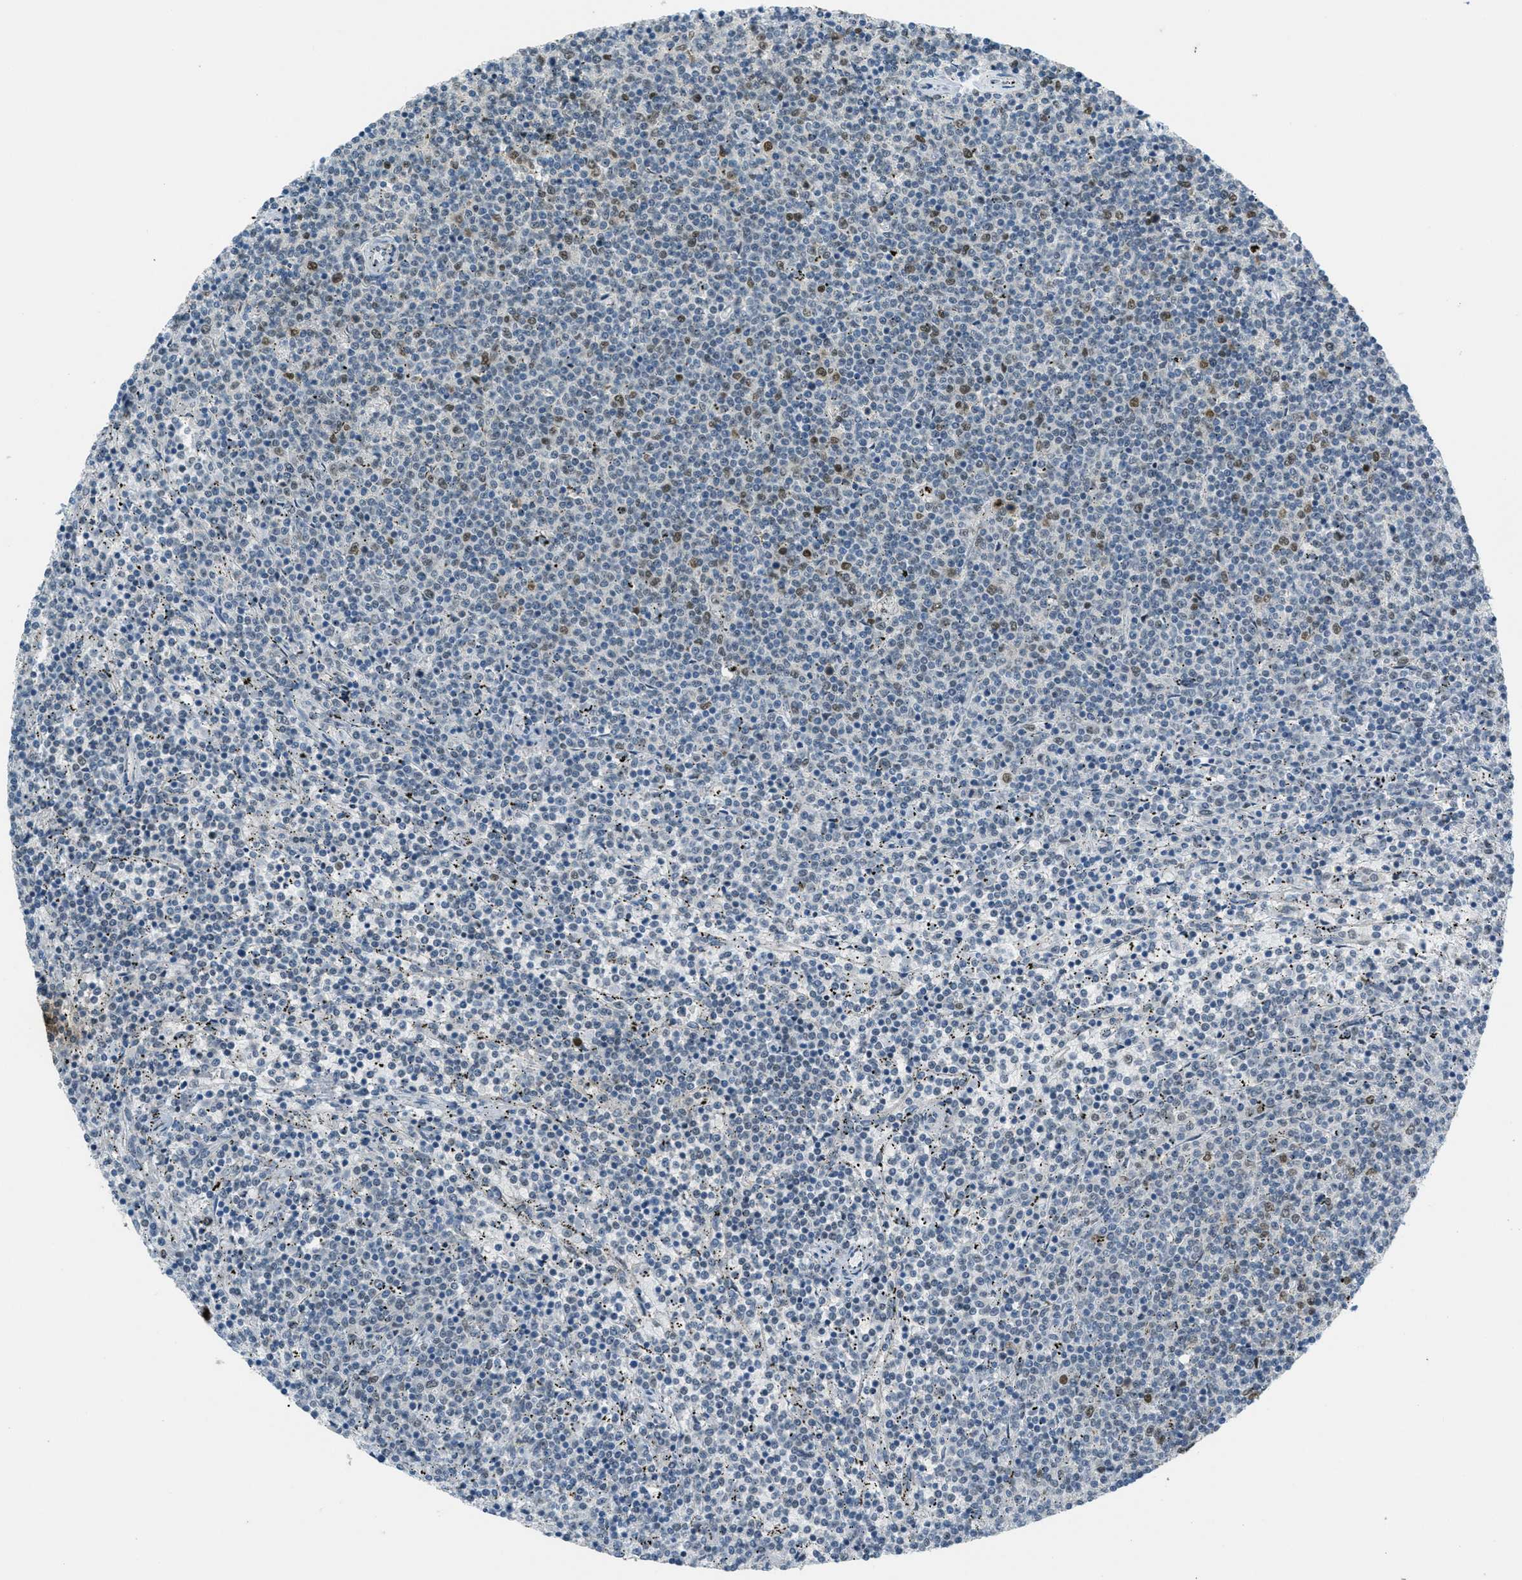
{"staining": {"intensity": "negative", "quantity": "none", "location": "none"}, "tissue": "lymphoma", "cell_type": "Tumor cells", "image_type": "cancer", "snomed": [{"axis": "morphology", "description": "Malignant lymphoma, non-Hodgkin's type, Low grade"}, {"axis": "topography", "description": "Spleen"}], "caption": "Immunohistochemistry micrograph of neoplastic tissue: human low-grade malignant lymphoma, non-Hodgkin's type stained with DAB demonstrates no significant protein positivity in tumor cells.", "gene": "TCF3", "patient": {"sex": "female", "age": 50}}